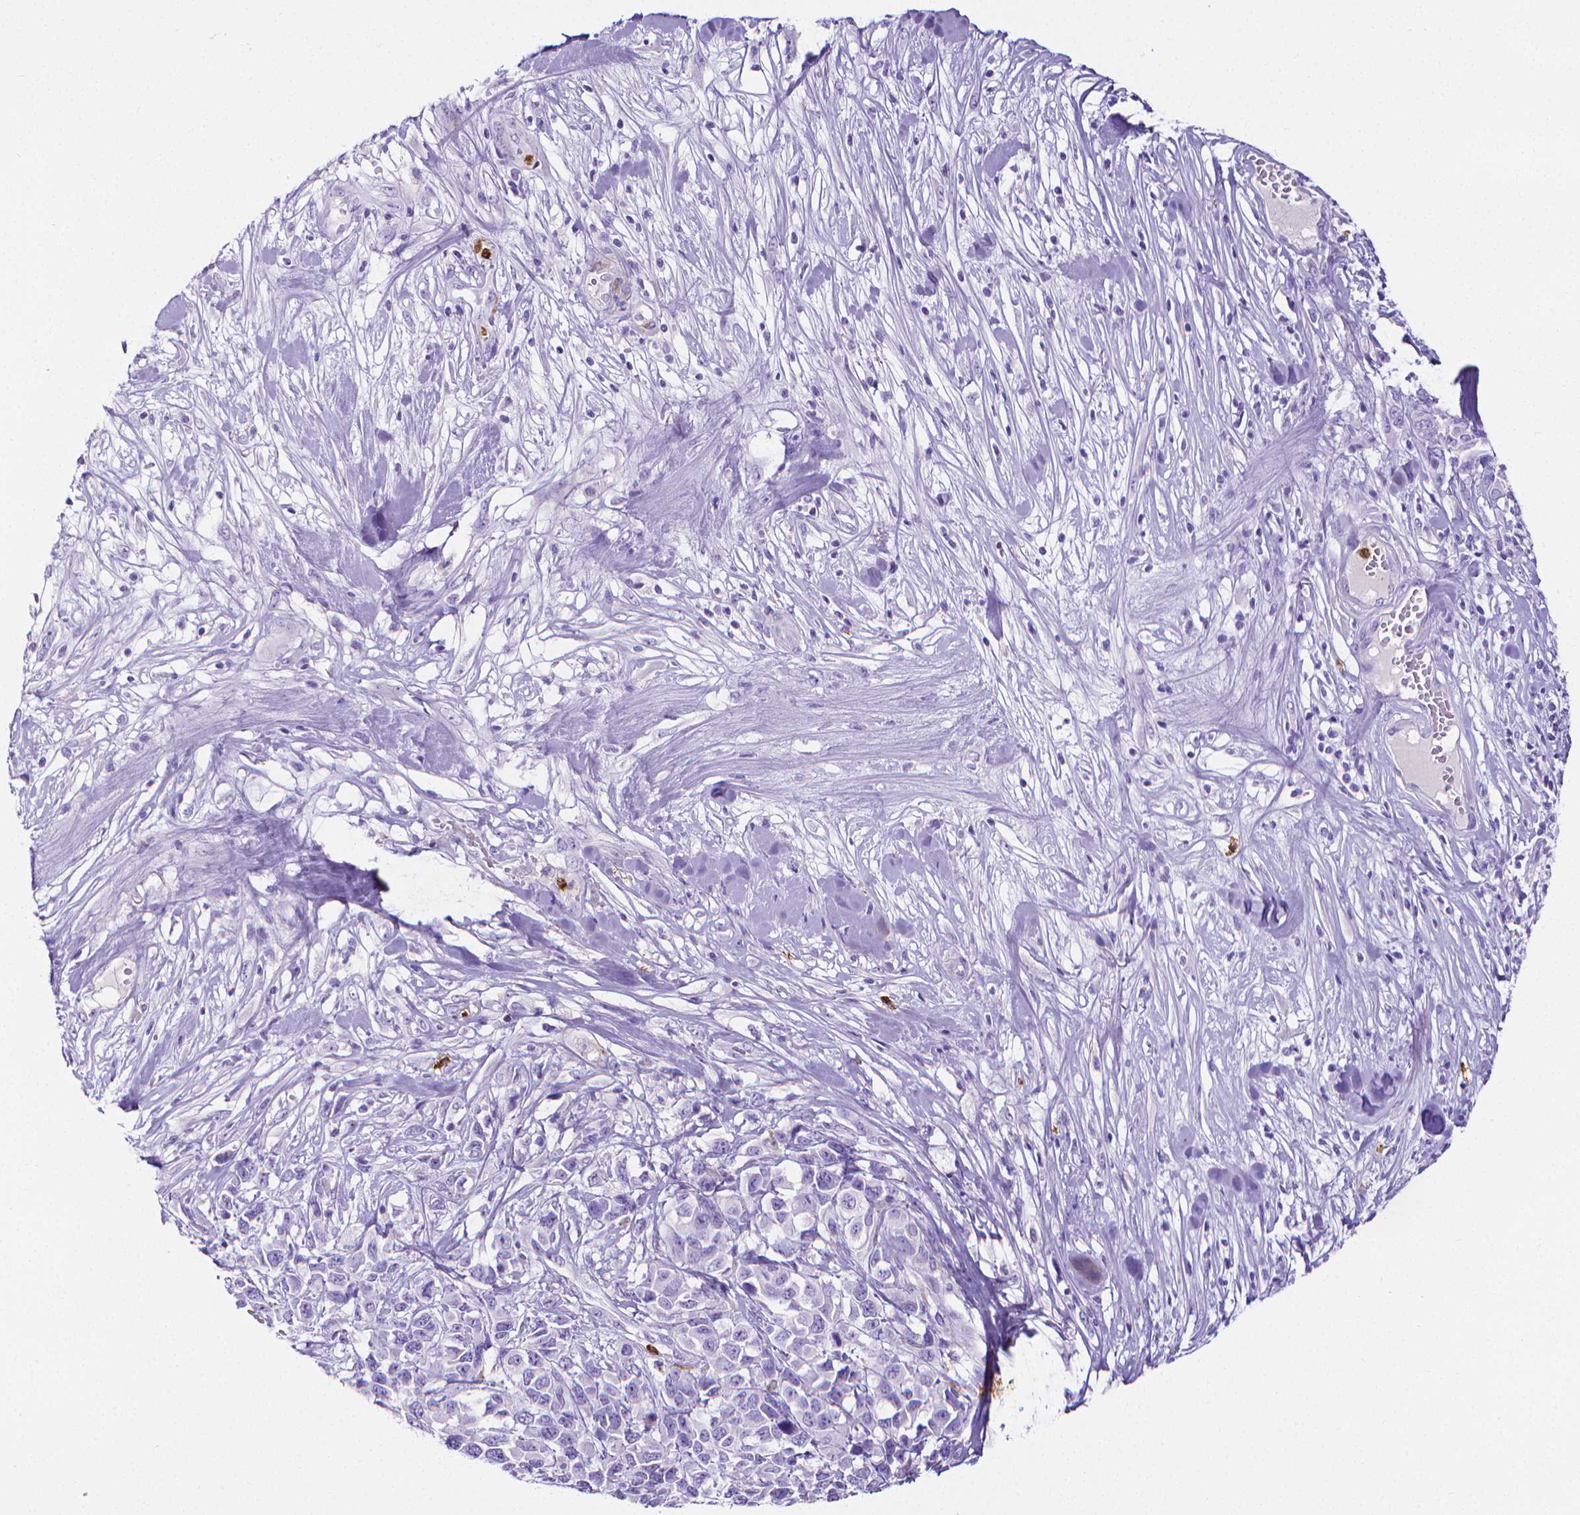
{"staining": {"intensity": "negative", "quantity": "none", "location": "none"}, "tissue": "melanoma", "cell_type": "Tumor cells", "image_type": "cancer", "snomed": [{"axis": "morphology", "description": "Malignant melanoma, Metastatic site"}, {"axis": "topography", "description": "Skin"}], "caption": "The photomicrograph reveals no significant positivity in tumor cells of malignant melanoma (metastatic site).", "gene": "MMP9", "patient": {"sex": "male", "age": 84}}